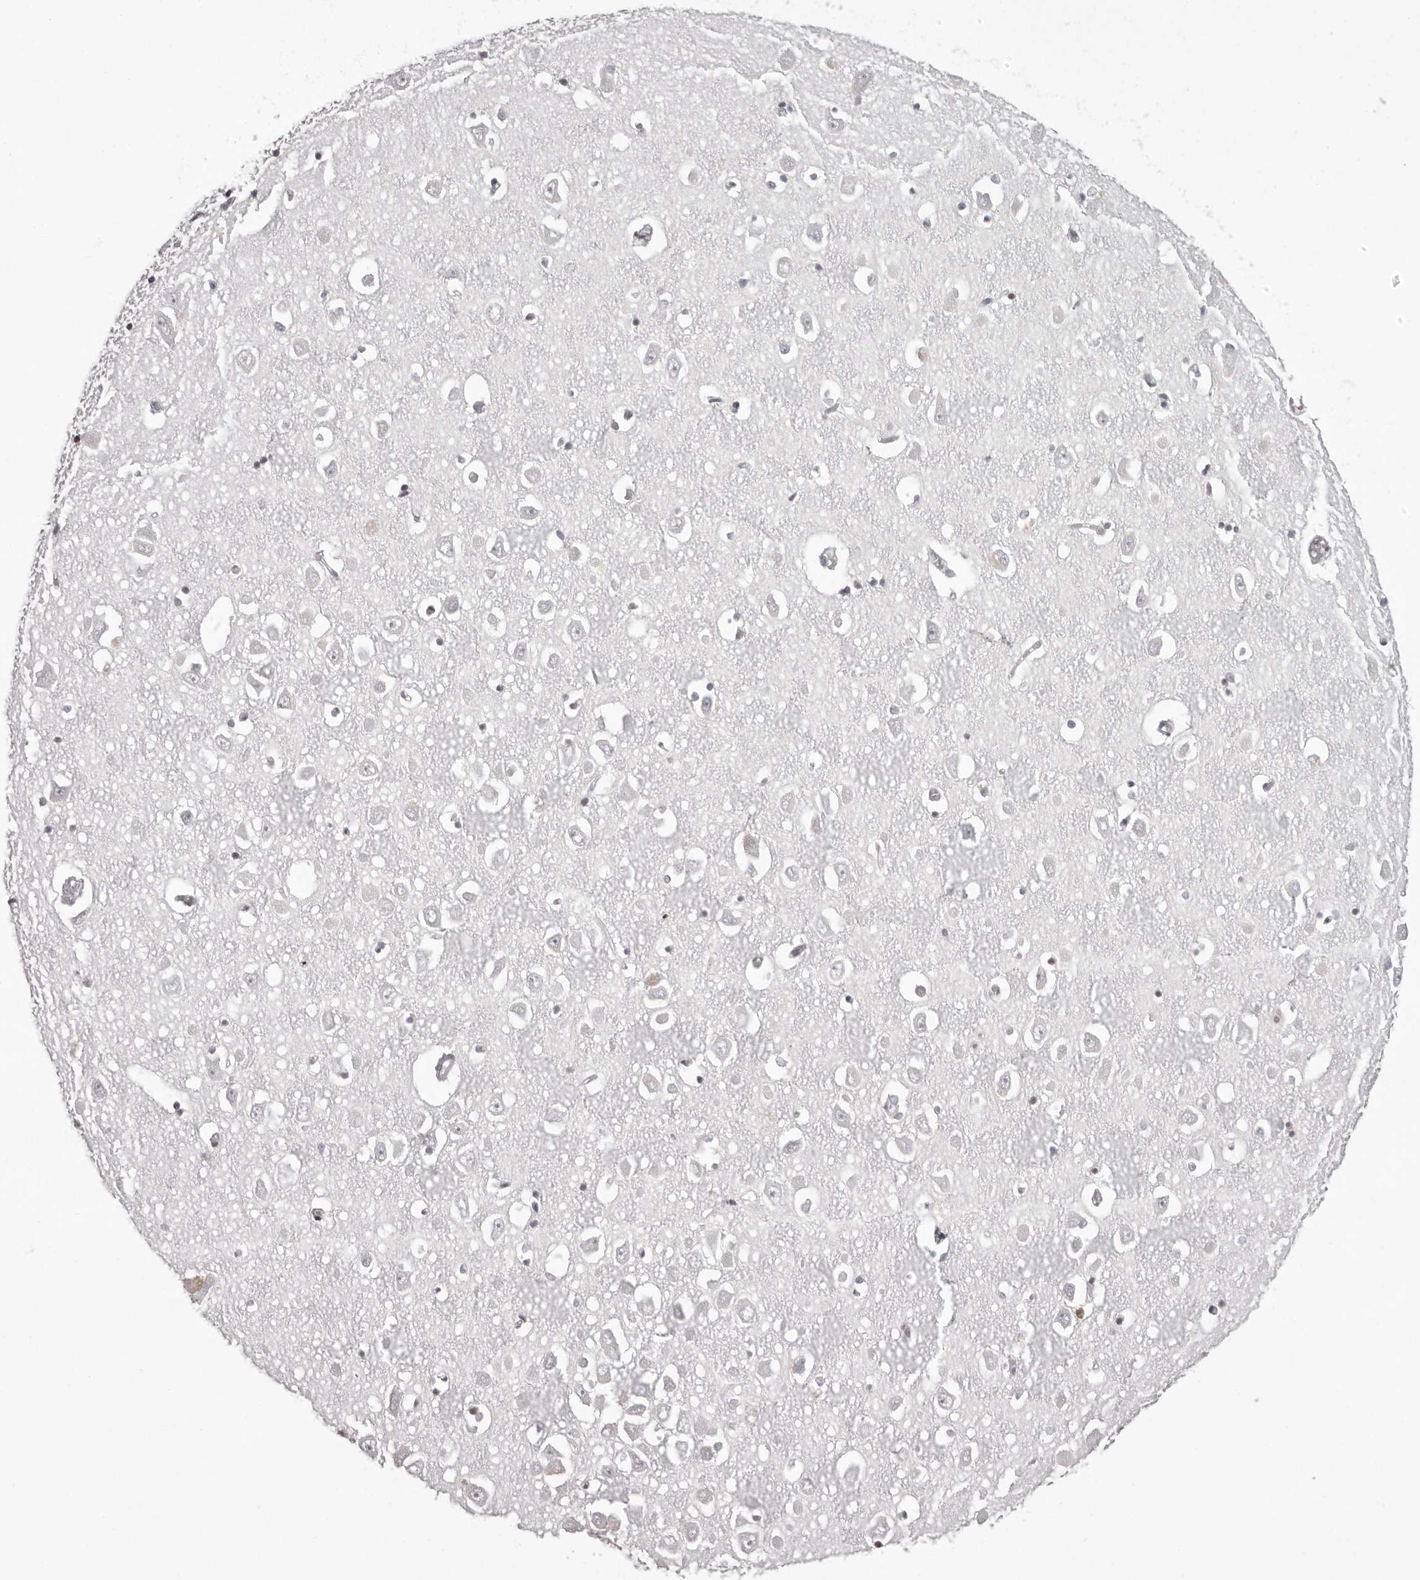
{"staining": {"intensity": "negative", "quantity": "none", "location": "none"}, "tissue": "hippocampus", "cell_type": "Glial cells", "image_type": "normal", "snomed": [{"axis": "morphology", "description": "Normal tissue, NOS"}, {"axis": "topography", "description": "Hippocampus"}], "caption": "A high-resolution photomicrograph shows IHC staining of benign hippocampus, which displays no significant staining in glial cells.", "gene": "C8orf74", "patient": {"sex": "male", "age": 70}}